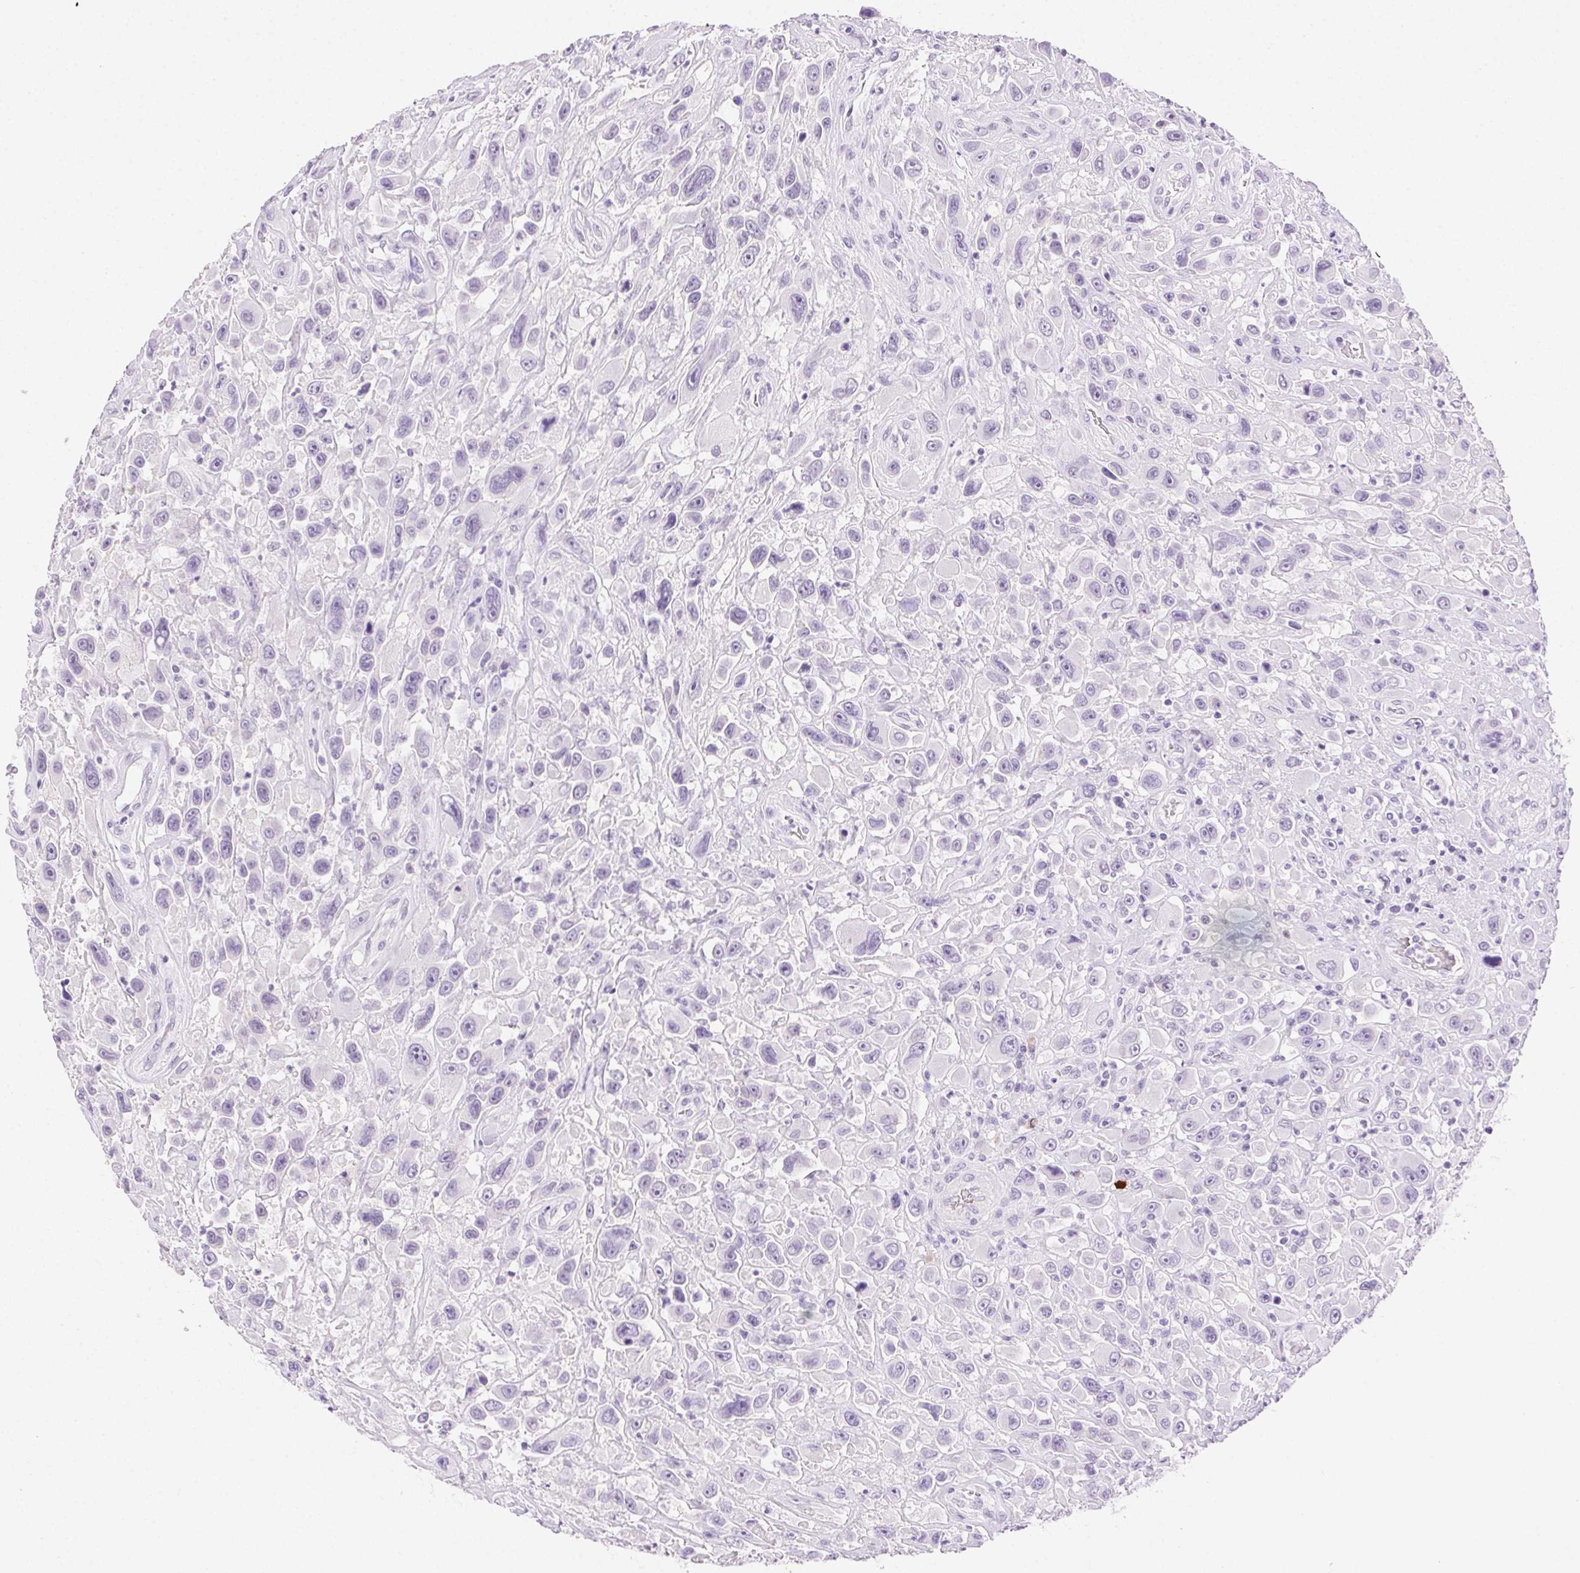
{"staining": {"intensity": "negative", "quantity": "none", "location": "none"}, "tissue": "urothelial cancer", "cell_type": "Tumor cells", "image_type": "cancer", "snomed": [{"axis": "morphology", "description": "Urothelial carcinoma, High grade"}, {"axis": "topography", "description": "Urinary bladder"}], "caption": "Protein analysis of urothelial cancer exhibits no significant positivity in tumor cells.", "gene": "CLDN10", "patient": {"sex": "male", "age": 53}}